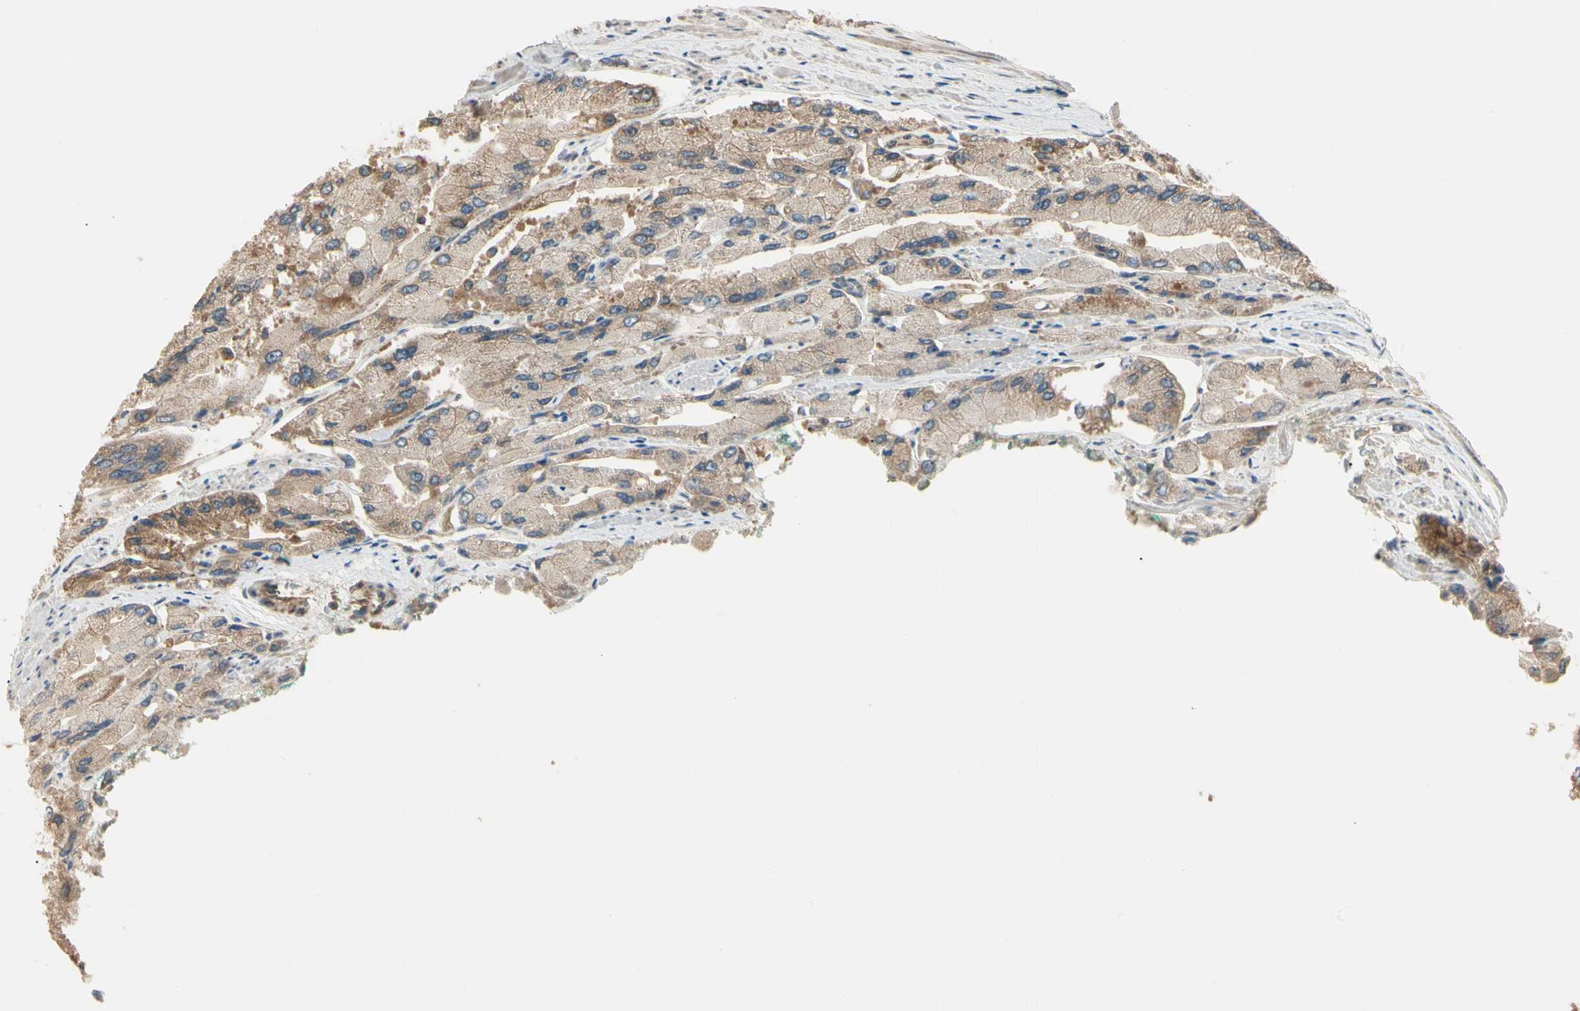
{"staining": {"intensity": "weak", "quantity": ">75%", "location": "cytoplasmic/membranous"}, "tissue": "prostate cancer", "cell_type": "Tumor cells", "image_type": "cancer", "snomed": [{"axis": "morphology", "description": "Adenocarcinoma, High grade"}, {"axis": "topography", "description": "Prostate"}], "caption": "Tumor cells display low levels of weak cytoplasmic/membranous positivity in approximately >75% of cells in human high-grade adenocarcinoma (prostate).", "gene": "IRAG1", "patient": {"sex": "male", "age": 58}}